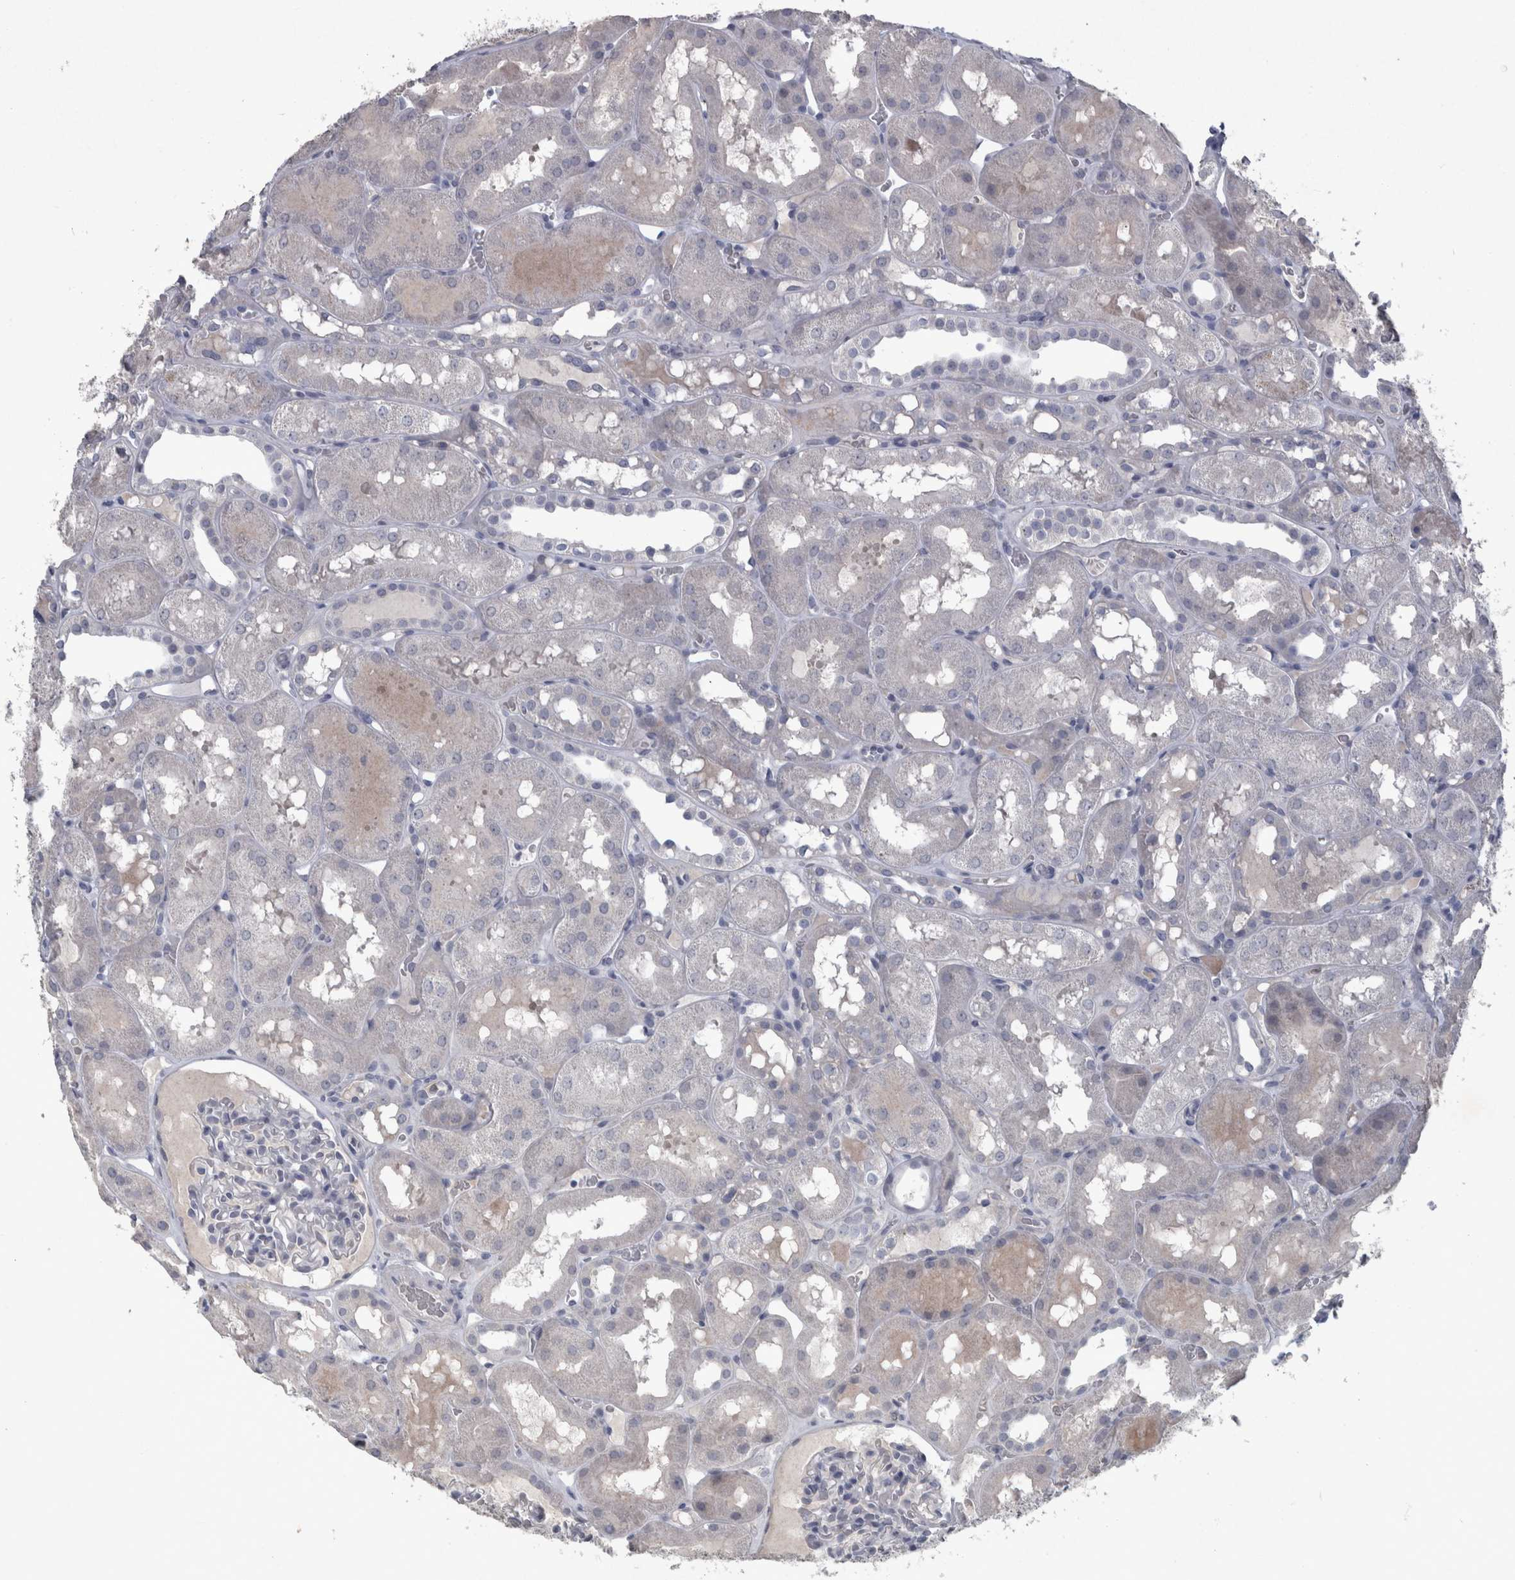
{"staining": {"intensity": "negative", "quantity": "none", "location": "none"}, "tissue": "kidney", "cell_type": "Cells in glomeruli", "image_type": "normal", "snomed": [{"axis": "morphology", "description": "Normal tissue, NOS"}, {"axis": "topography", "description": "Kidney"}, {"axis": "topography", "description": "Urinary bladder"}], "caption": "Micrograph shows no protein positivity in cells in glomeruli of normal kidney.", "gene": "PDX1", "patient": {"sex": "male", "age": 16}}